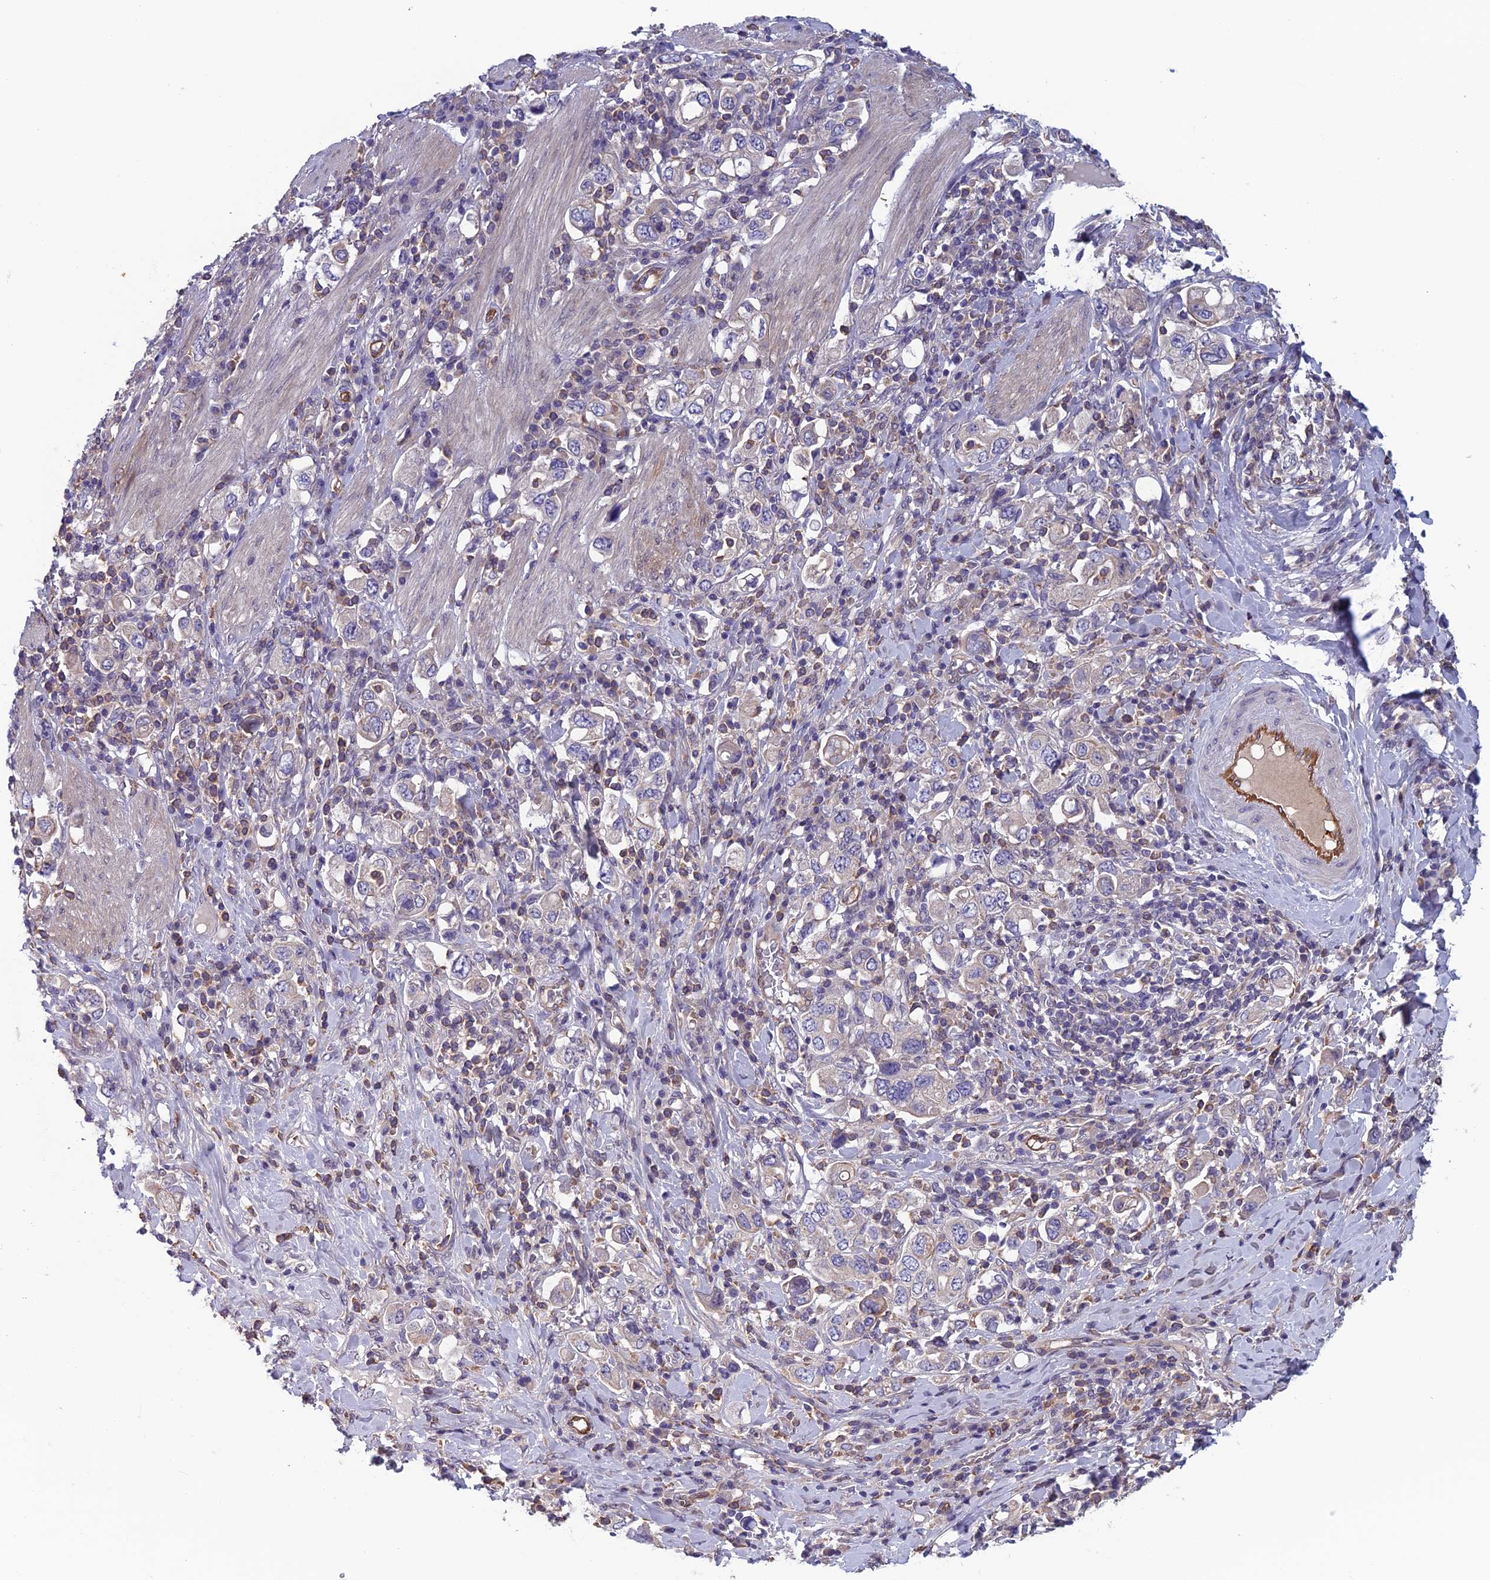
{"staining": {"intensity": "negative", "quantity": "none", "location": "none"}, "tissue": "stomach cancer", "cell_type": "Tumor cells", "image_type": "cancer", "snomed": [{"axis": "morphology", "description": "Adenocarcinoma, NOS"}, {"axis": "topography", "description": "Stomach, upper"}], "caption": "Stomach adenocarcinoma was stained to show a protein in brown. There is no significant staining in tumor cells. (Immunohistochemistry (ihc), brightfield microscopy, high magnification).", "gene": "MAST2", "patient": {"sex": "male", "age": 62}}